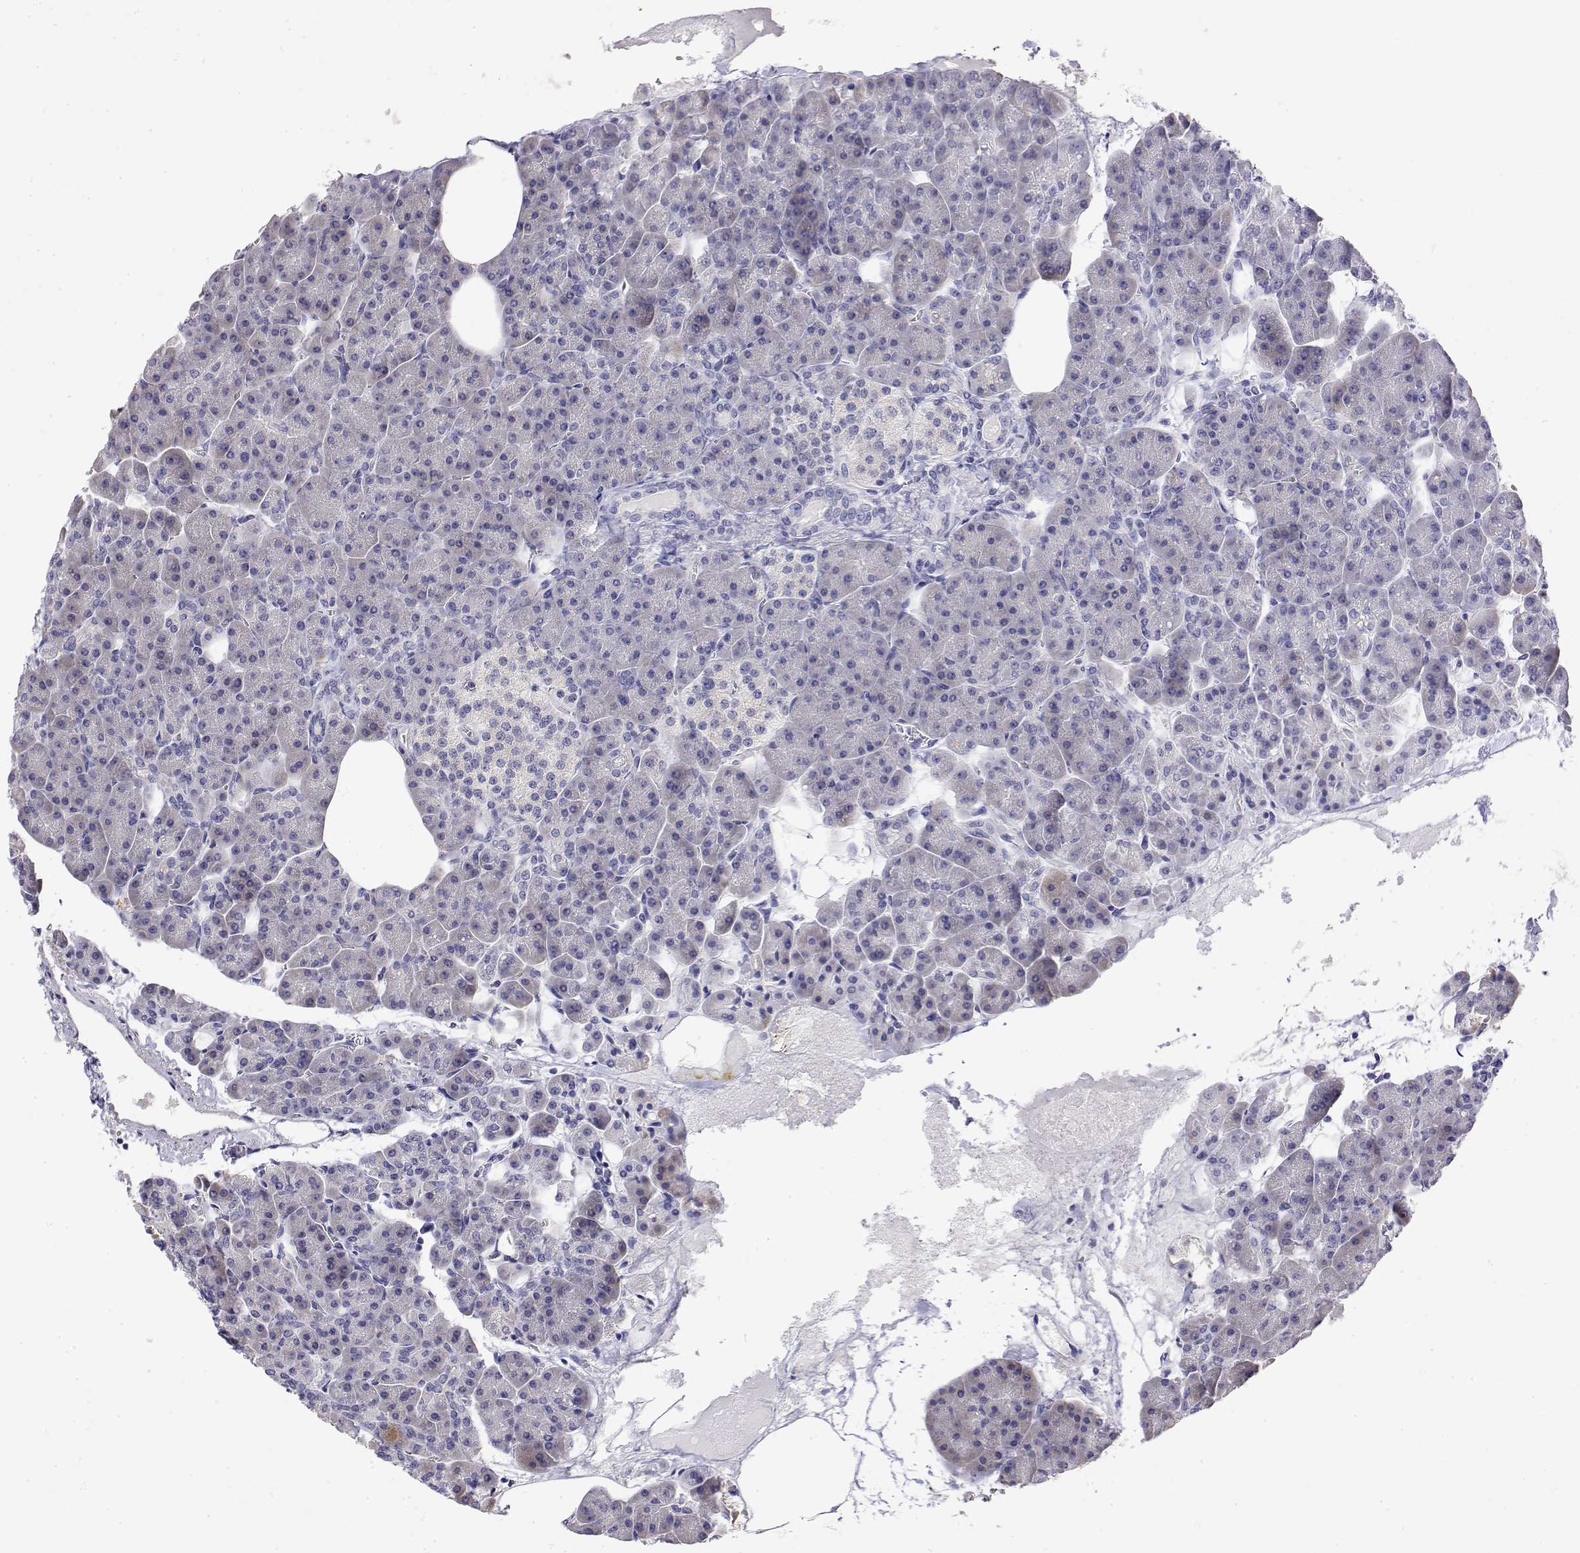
{"staining": {"intensity": "negative", "quantity": "none", "location": "none"}, "tissue": "pancreas", "cell_type": "Exocrine glandular cells", "image_type": "normal", "snomed": [{"axis": "morphology", "description": "Normal tissue, NOS"}, {"axis": "topography", "description": "Pancreas"}], "caption": "IHC histopathology image of unremarkable pancreas stained for a protein (brown), which reveals no expression in exocrine glandular cells.", "gene": "LY6D", "patient": {"sex": "female", "age": 74}}